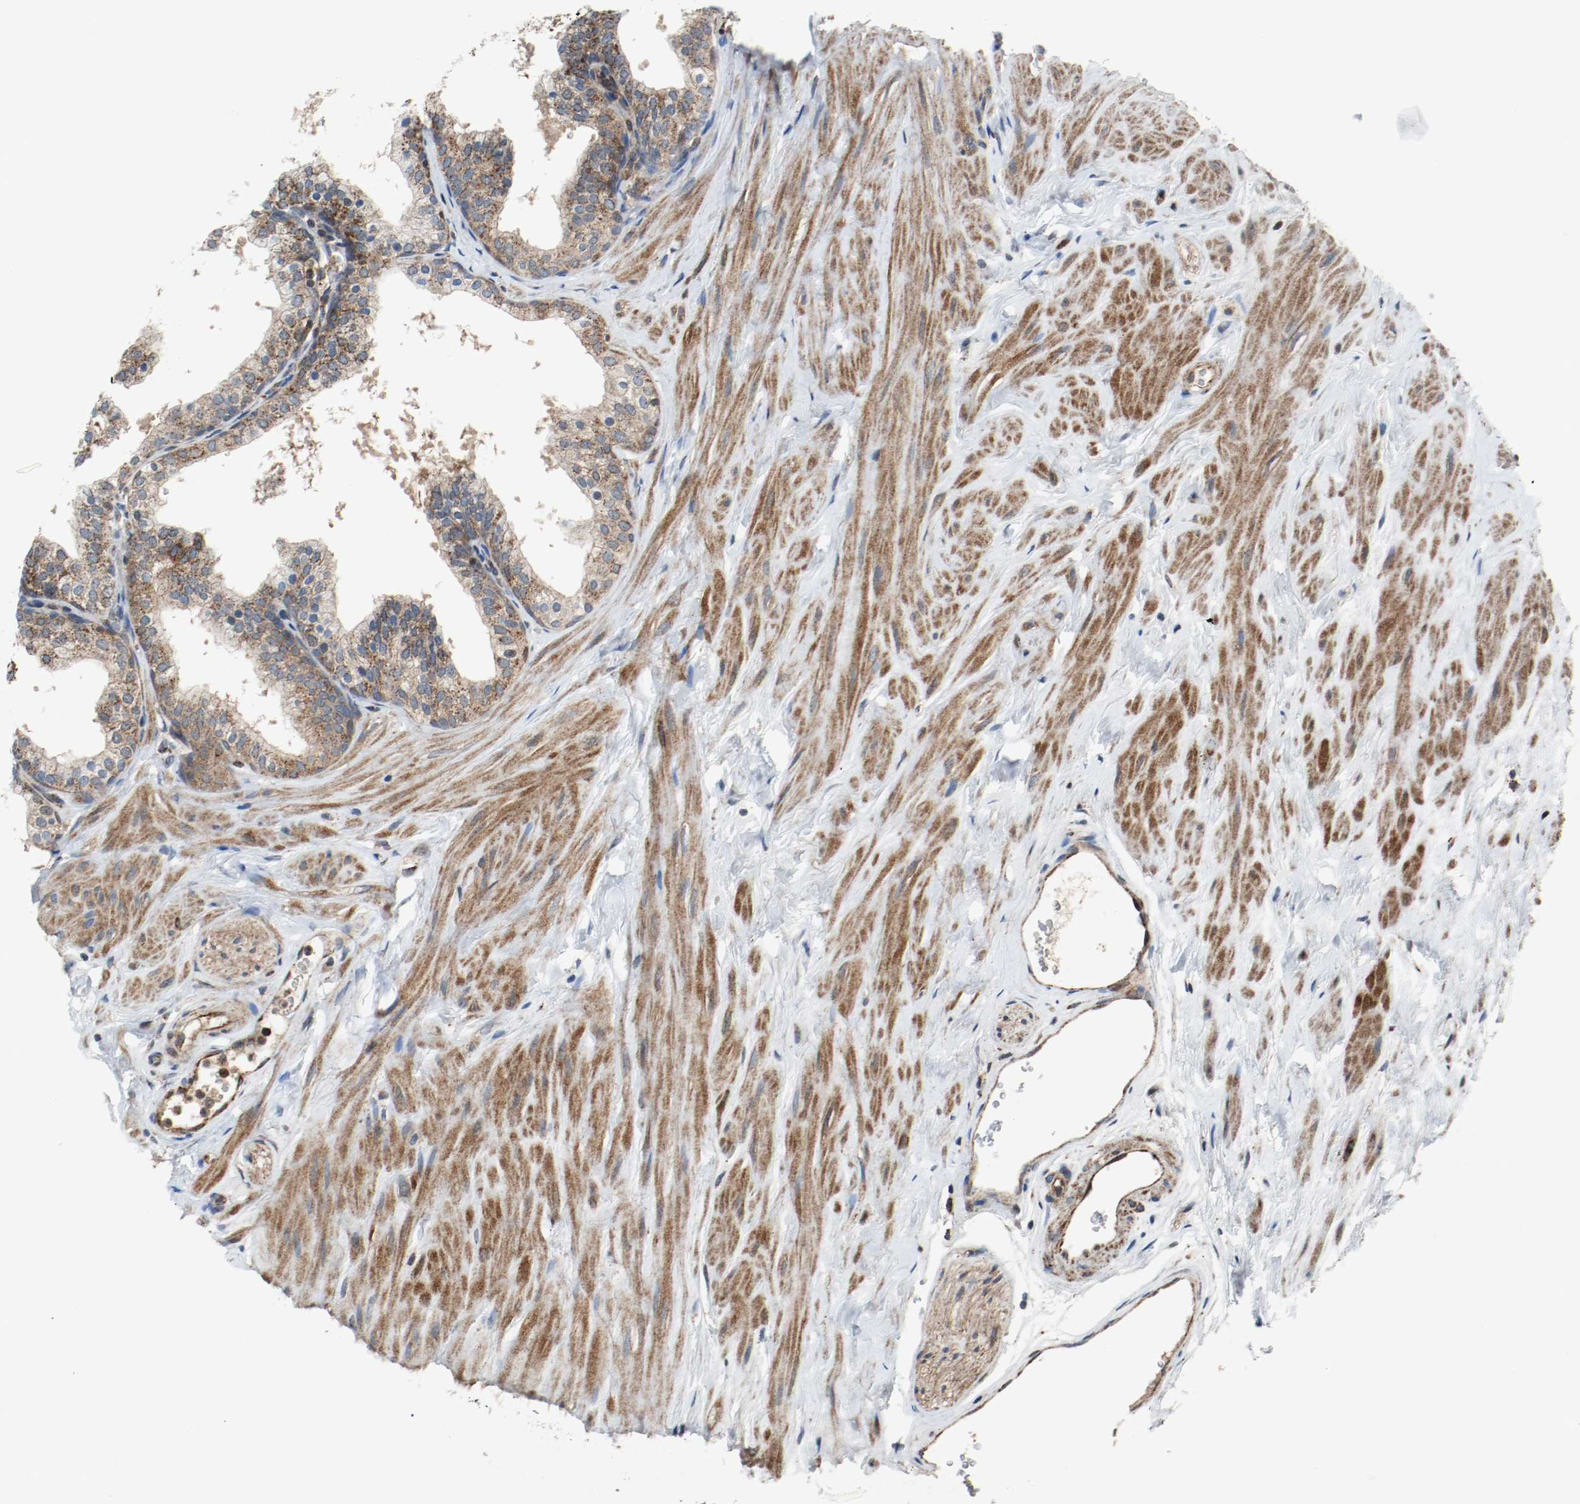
{"staining": {"intensity": "moderate", "quantity": ">75%", "location": "cytoplasmic/membranous"}, "tissue": "prostate", "cell_type": "Glandular cells", "image_type": "normal", "snomed": [{"axis": "morphology", "description": "Normal tissue, NOS"}, {"axis": "topography", "description": "Prostate"}], "caption": "Immunohistochemical staining of benign human prostate shows moderate cytoplasmic/membranous protein expression in approximately >75% of glandular cells.", "gene": "TXNRD1", "patient": {"sex": "male", "age": 60}}